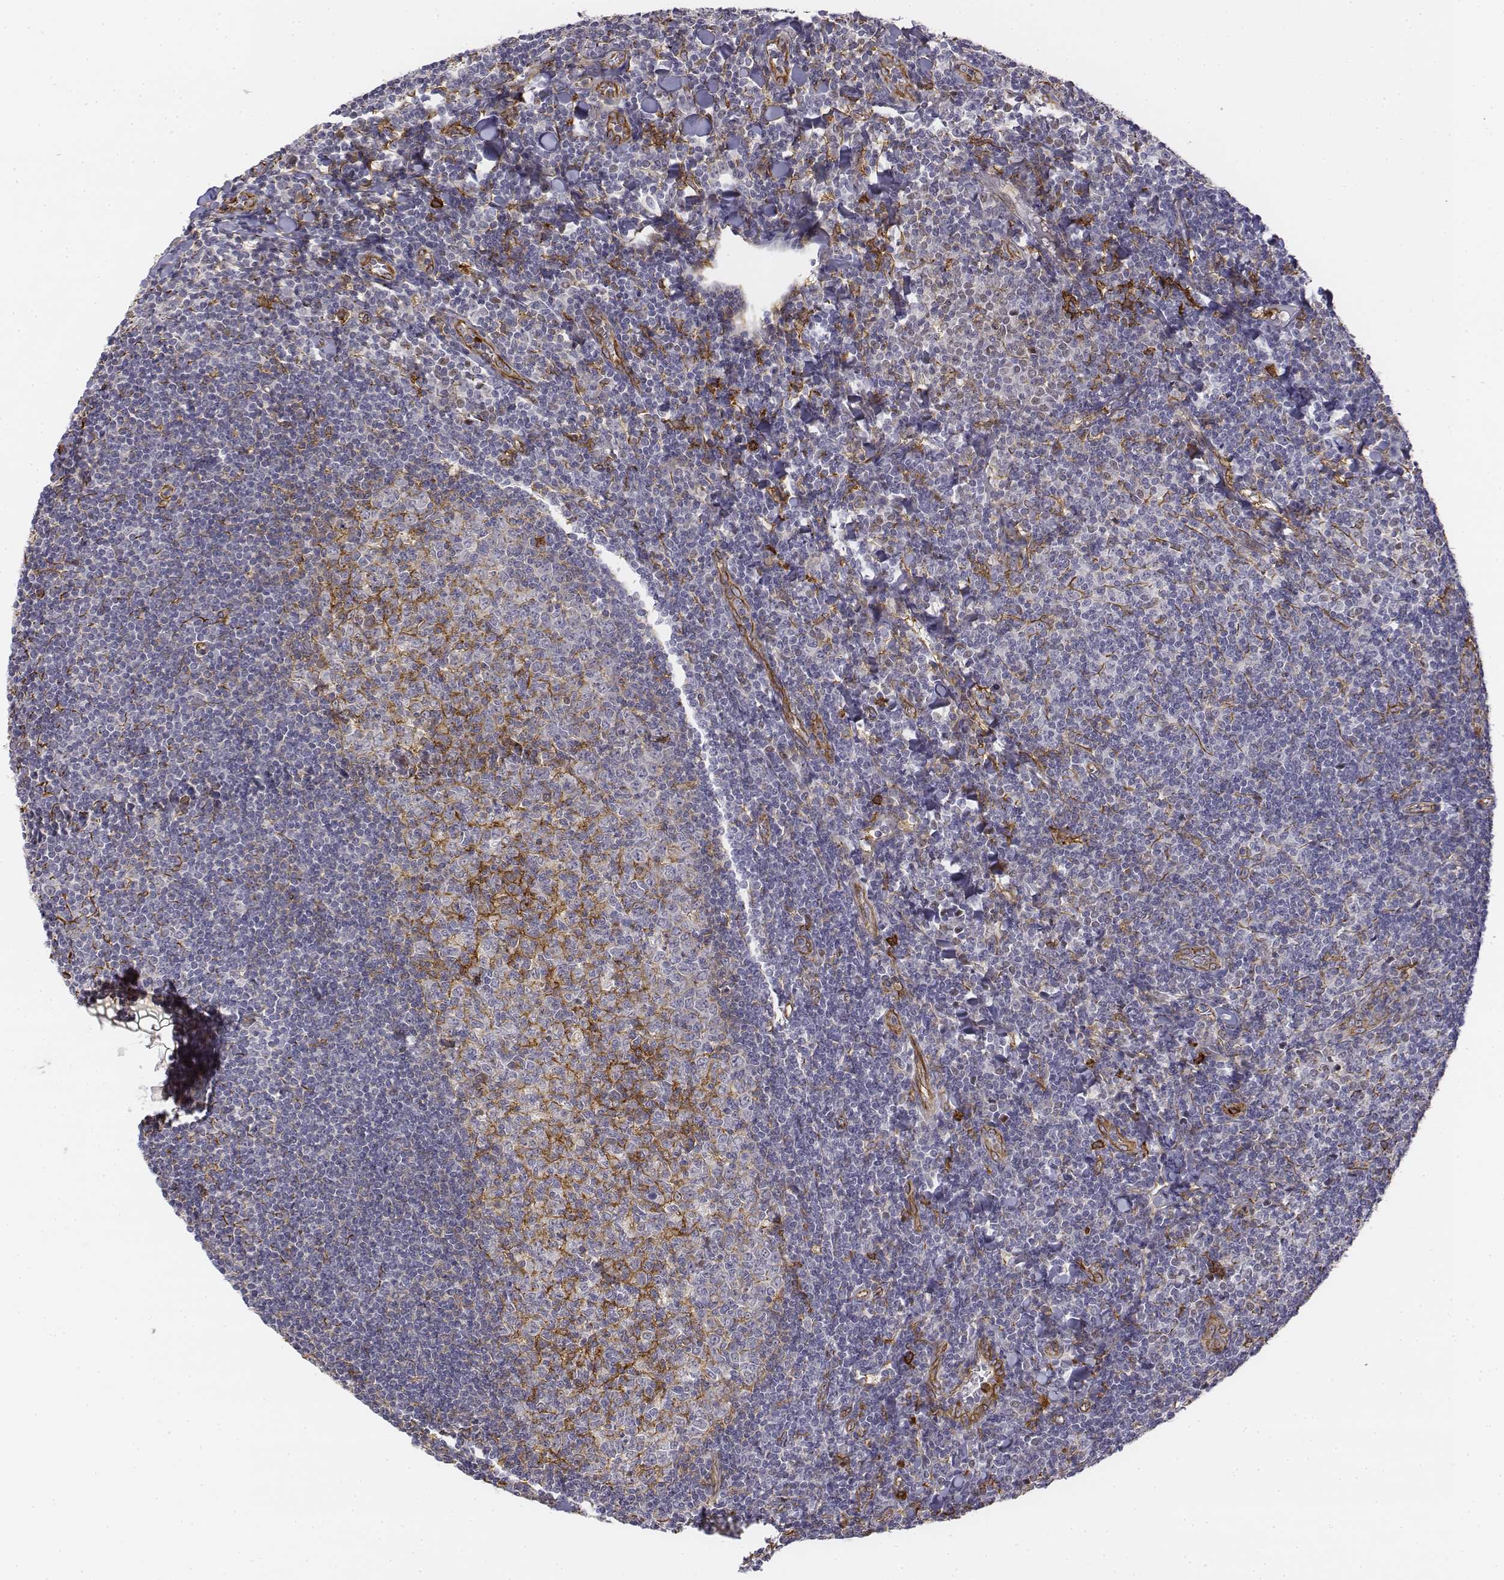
{"staining": {"intensity": "strong", "quantity": "25%-75%", "location": "cytoplasmic/membranous"}, "tissue": "tonsil", "cell_type": "Germinal center cells", "image_type": "normal", "snomed": [{"axis": "morphology", "description": "Normal tissue, NOS"}, {"axis": "topography", "description": "Tonsil"}], "caption": "Benign tonsil reveals strong cytoplasmic/membranous positivity in approximately 25%-75% of germinal center cells, visualized by immunohistochemistry.", "gene": "CD14", "patient": {"sex": "female", "age": 12}}